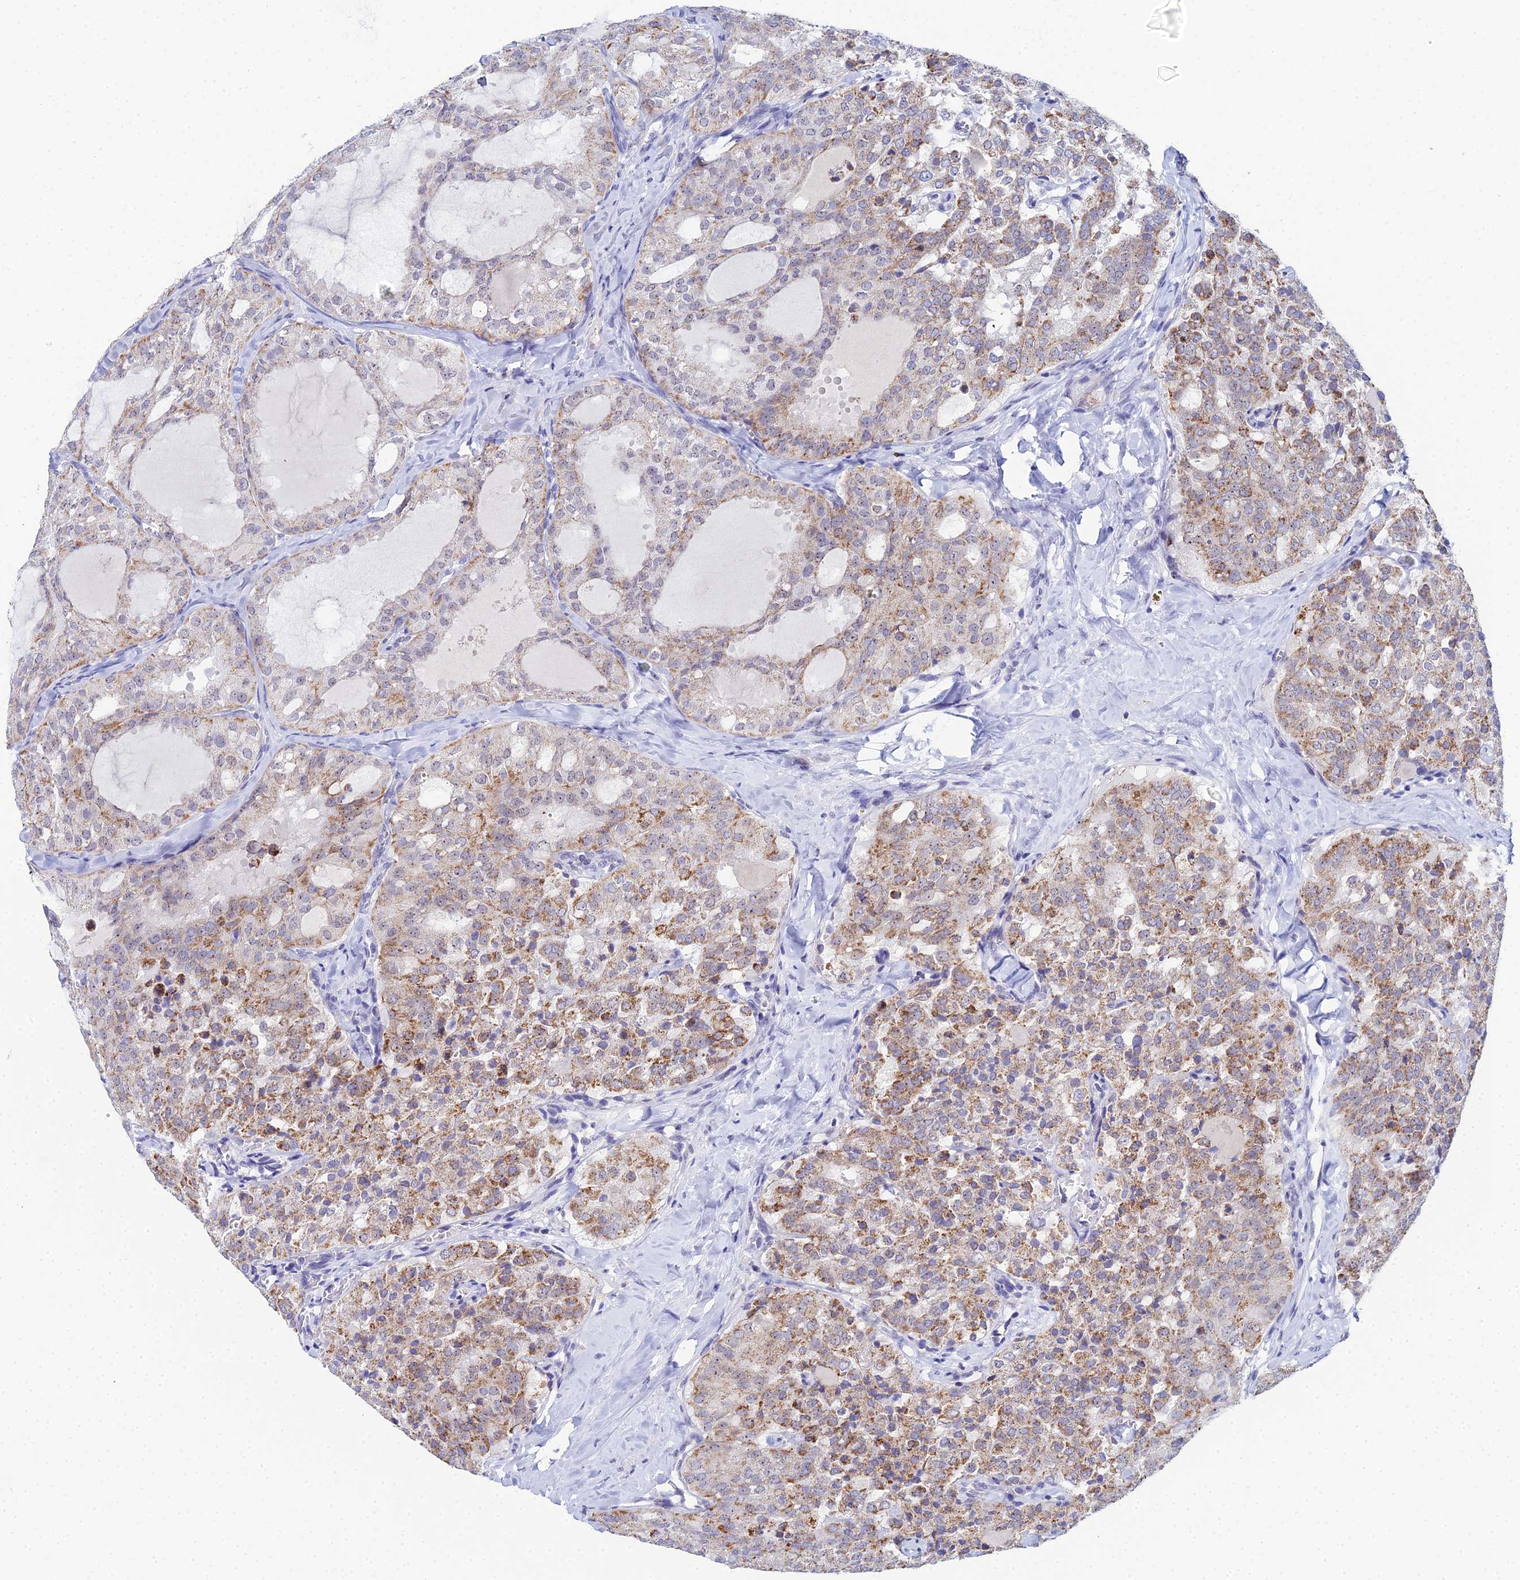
{"staining": {"intensity": "moderate", "quantity": "25%-75%", "location": "cytoplasmic/membranous"}, "tissue": "thyroid cancer", "cell_type": "Tumor cells", "image_type": "cancer", "snomed": [{"axis": "morphology", "description": "Follicular adenoma carcinoma, NOS"}, {"axis": "topography", "description": "Thyroid gland"}], "caption": "Moderate cytoplasmic/membranous expression is seen in about 25%-75% of tumor cells in thyroid cancer (follicular adenoma carcinoma).", "gene": "PLPP4", "patient": {"sex": "male", "age": 75}}